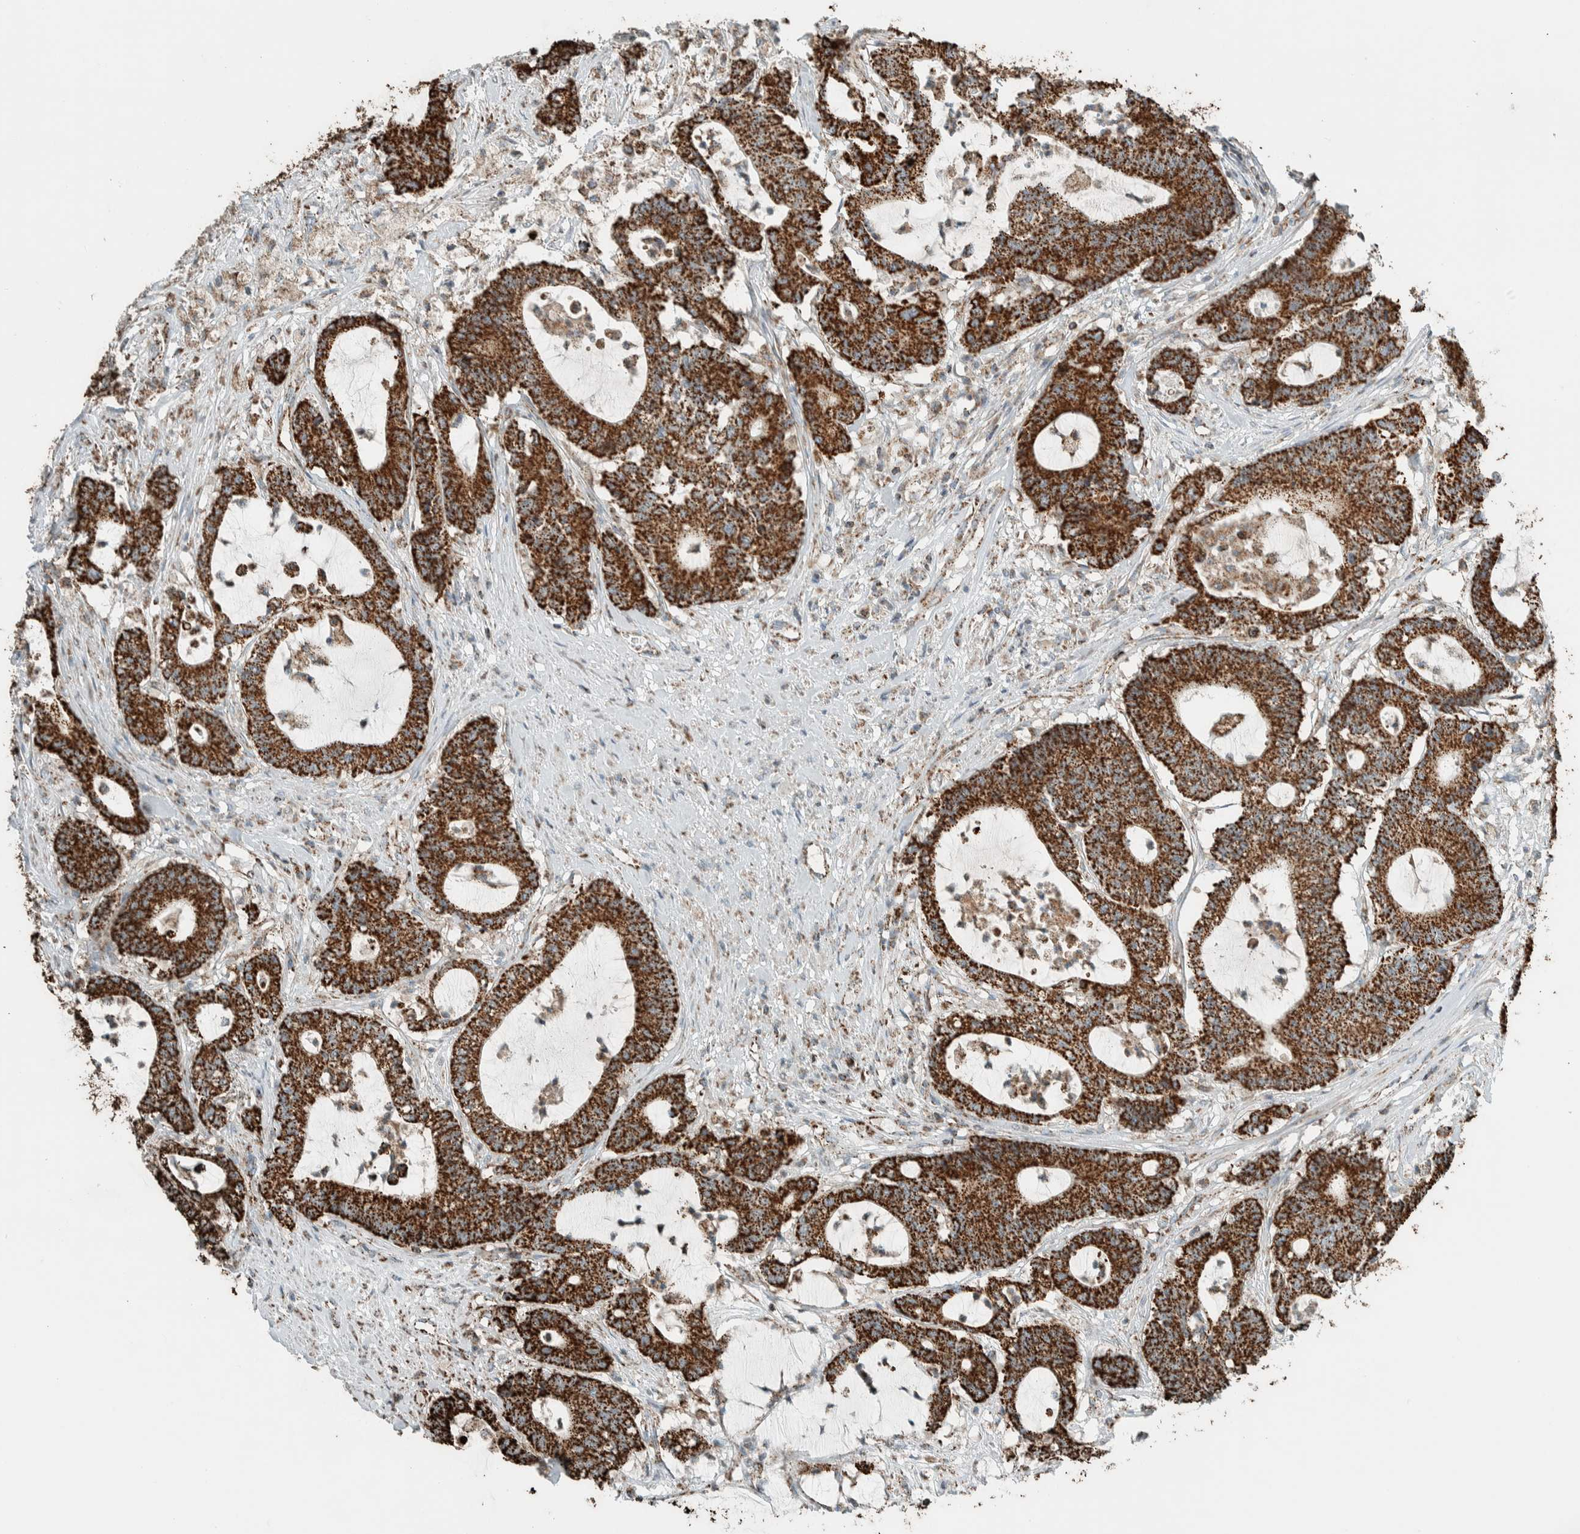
{"staining": {"intensity": "strong", "quantity": ">75%", "location": "cytoplasmic/membranous"}, "tissue": "colorectal cancer", "cell_type": "Tumor cells", "image_type": "cancer", "snomed": [{"axis": "morphology", "description": "Adenocarcinoma, NOS"}, {"axis": "topography", "description": "Colon"}], "caption": "Colorectal cancer was stained to show a protein in brown. There is high levels of strong cytoplasmic/membranous positivity in approximately >75% of tumor cells.", "gene": "ZNF454", "patient": {"sex": "female", "age": 84}}